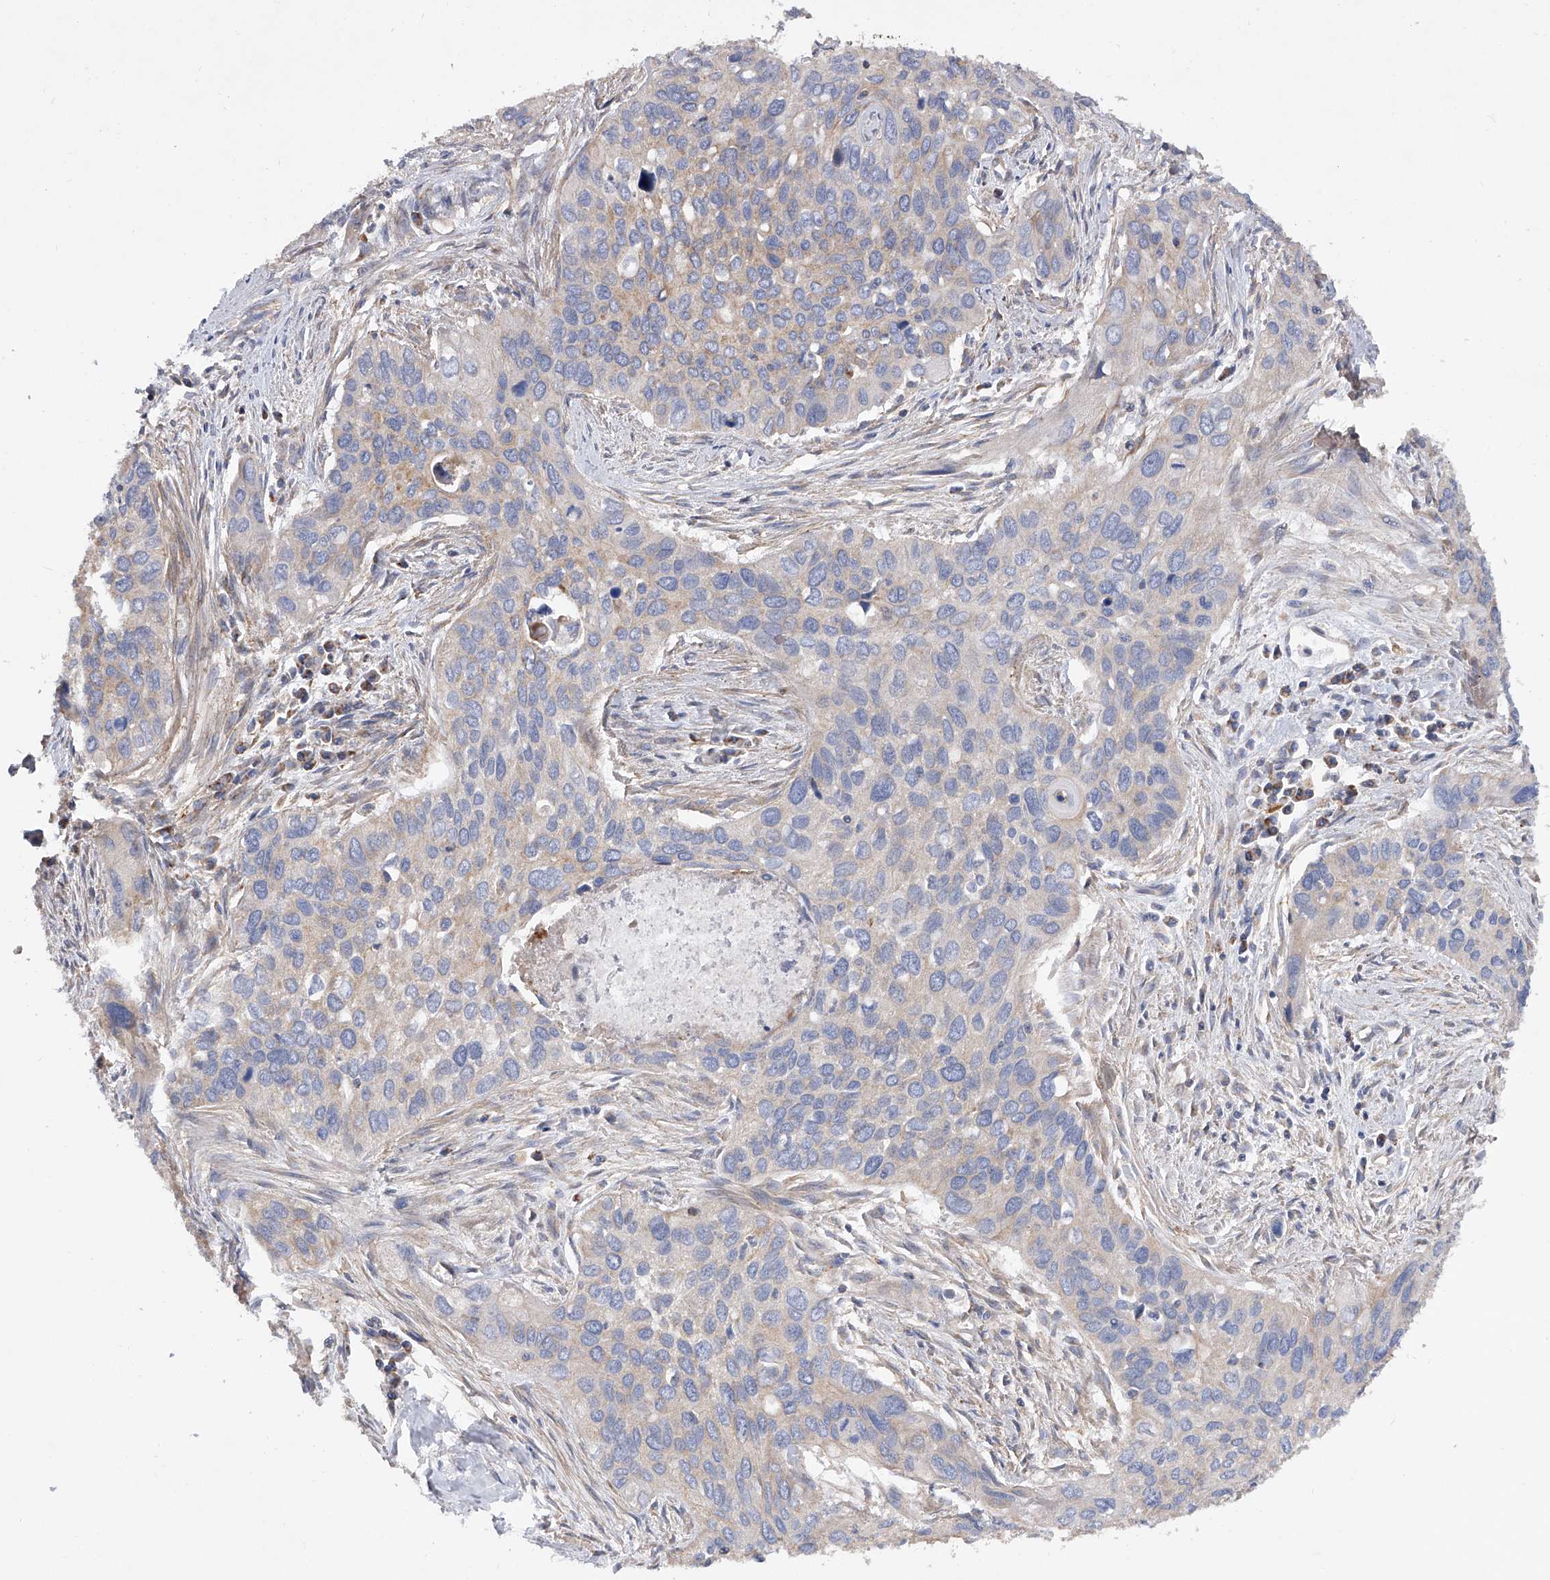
{"staining": {"intensity": "weak", "quantity": "<25%", "location": "cytoplasmic/membranous"}, "tissue": "cervical cancer", "cell_type": "Tumor cells", "image_type": "cancer", "snomed": [{"axis": "morphology", "description": "Squamous cell carcinoma, NOS"}, {"axis": "topography", "description": "Cervix"}], "caption": "The photomicrograph exhibits no significant staining in tumor cells of cervical squamous cell carcinoma.", "gene": "PDSS2", "patient": {"sex": "female", "age": 55}}